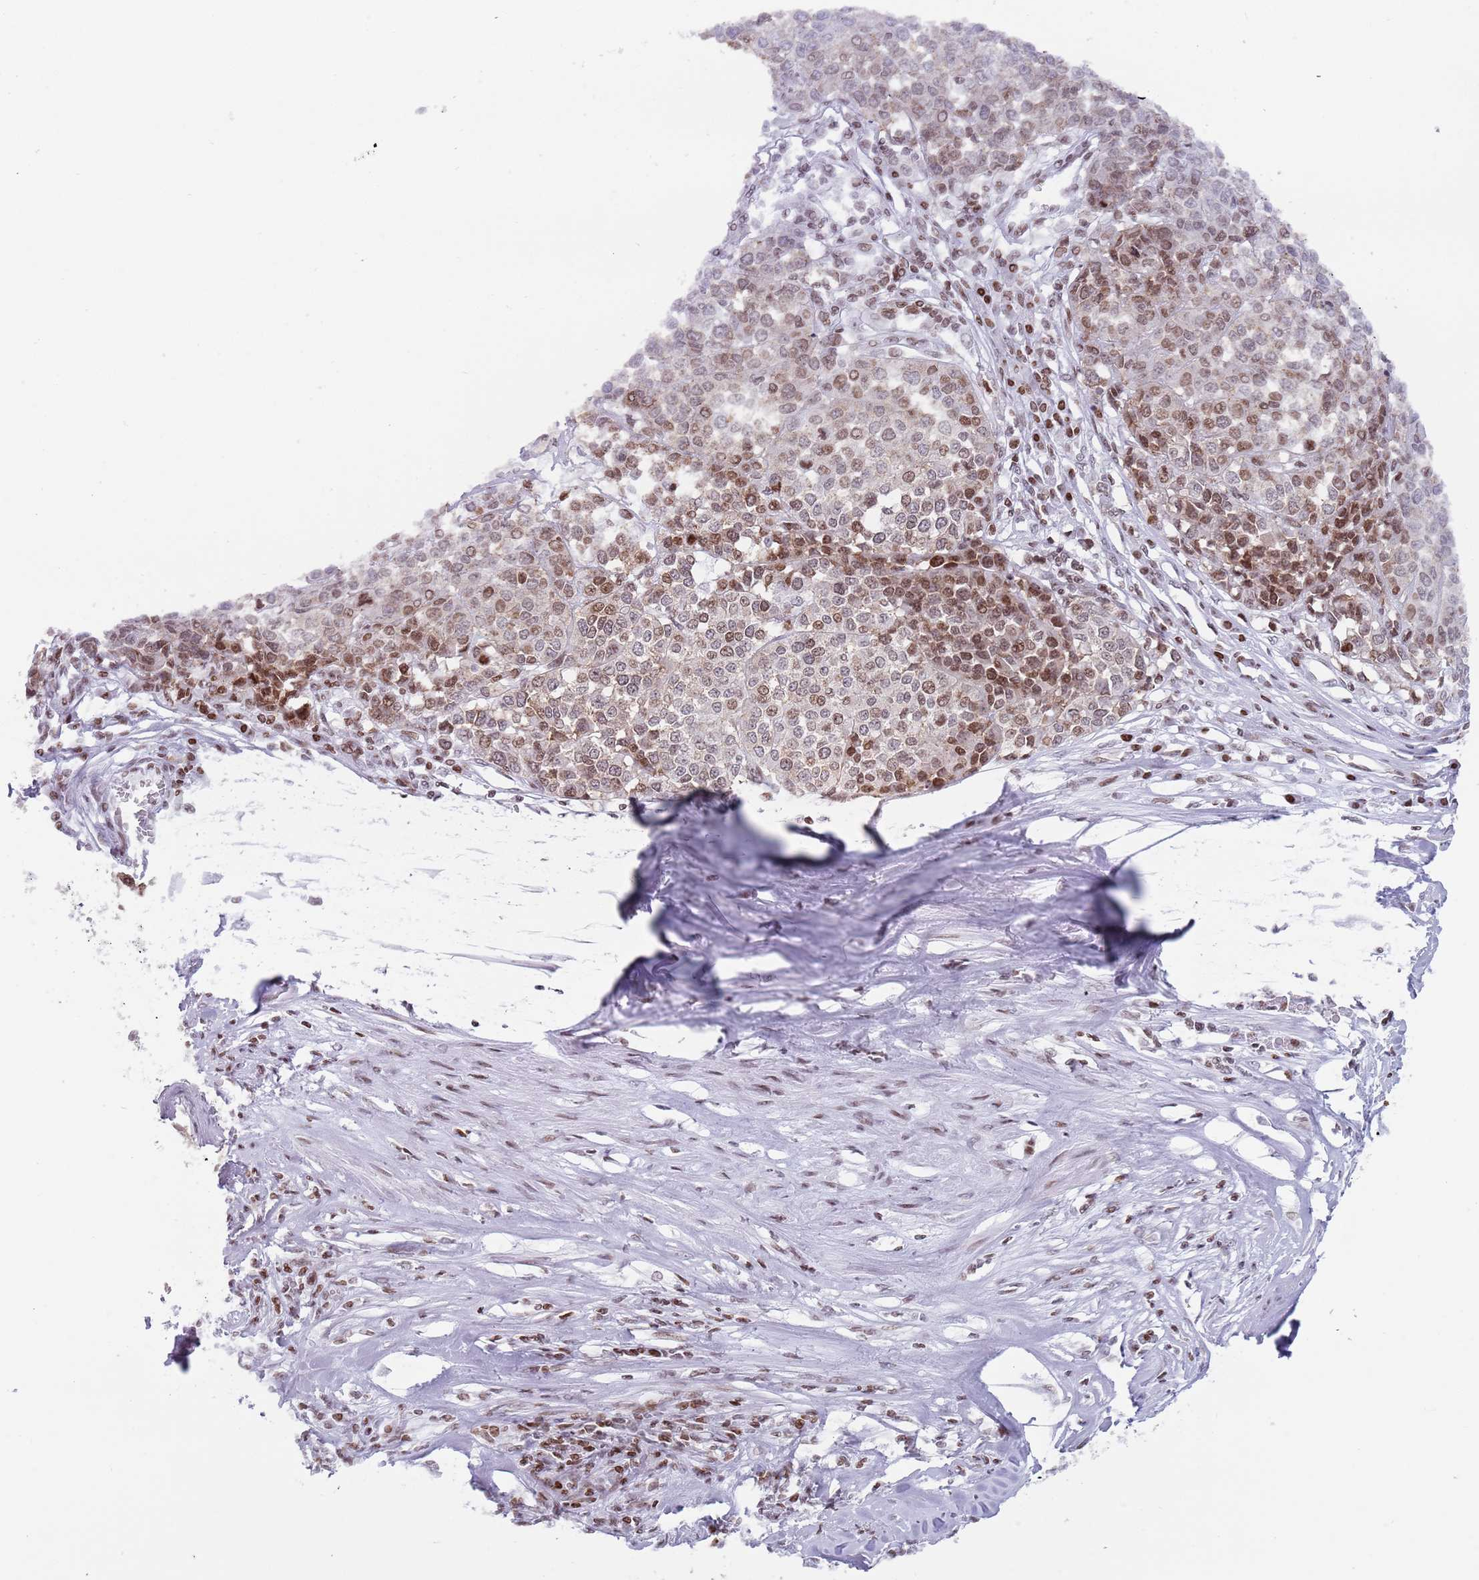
{"staining": {"intensity": "moderate", "quantity": "25%-75%", "location": "nuclear"}, "tissue": "melanoma", "cell_type": "Tumor cells", "image_type": "cancer", "snomed": [{"axis": "morphology", "description": "Malignant melanoma, Metastatic site"}, {"axis": "topography", "description": "Lymph node"}], "caption": "Immunohistochemical staining of human malignant melanoma (metastatic site) reveals moderate nuclear protein expression in about 25%-75% of tumor cells. The staining was performed using DAB (3,3'-diaminobenzidine), with brown indicating positive protein expression. Nuclei are stained blue with hematoxylin.", "gene": "HDAC8", "patient": {"sex": "male", "age": 44}}